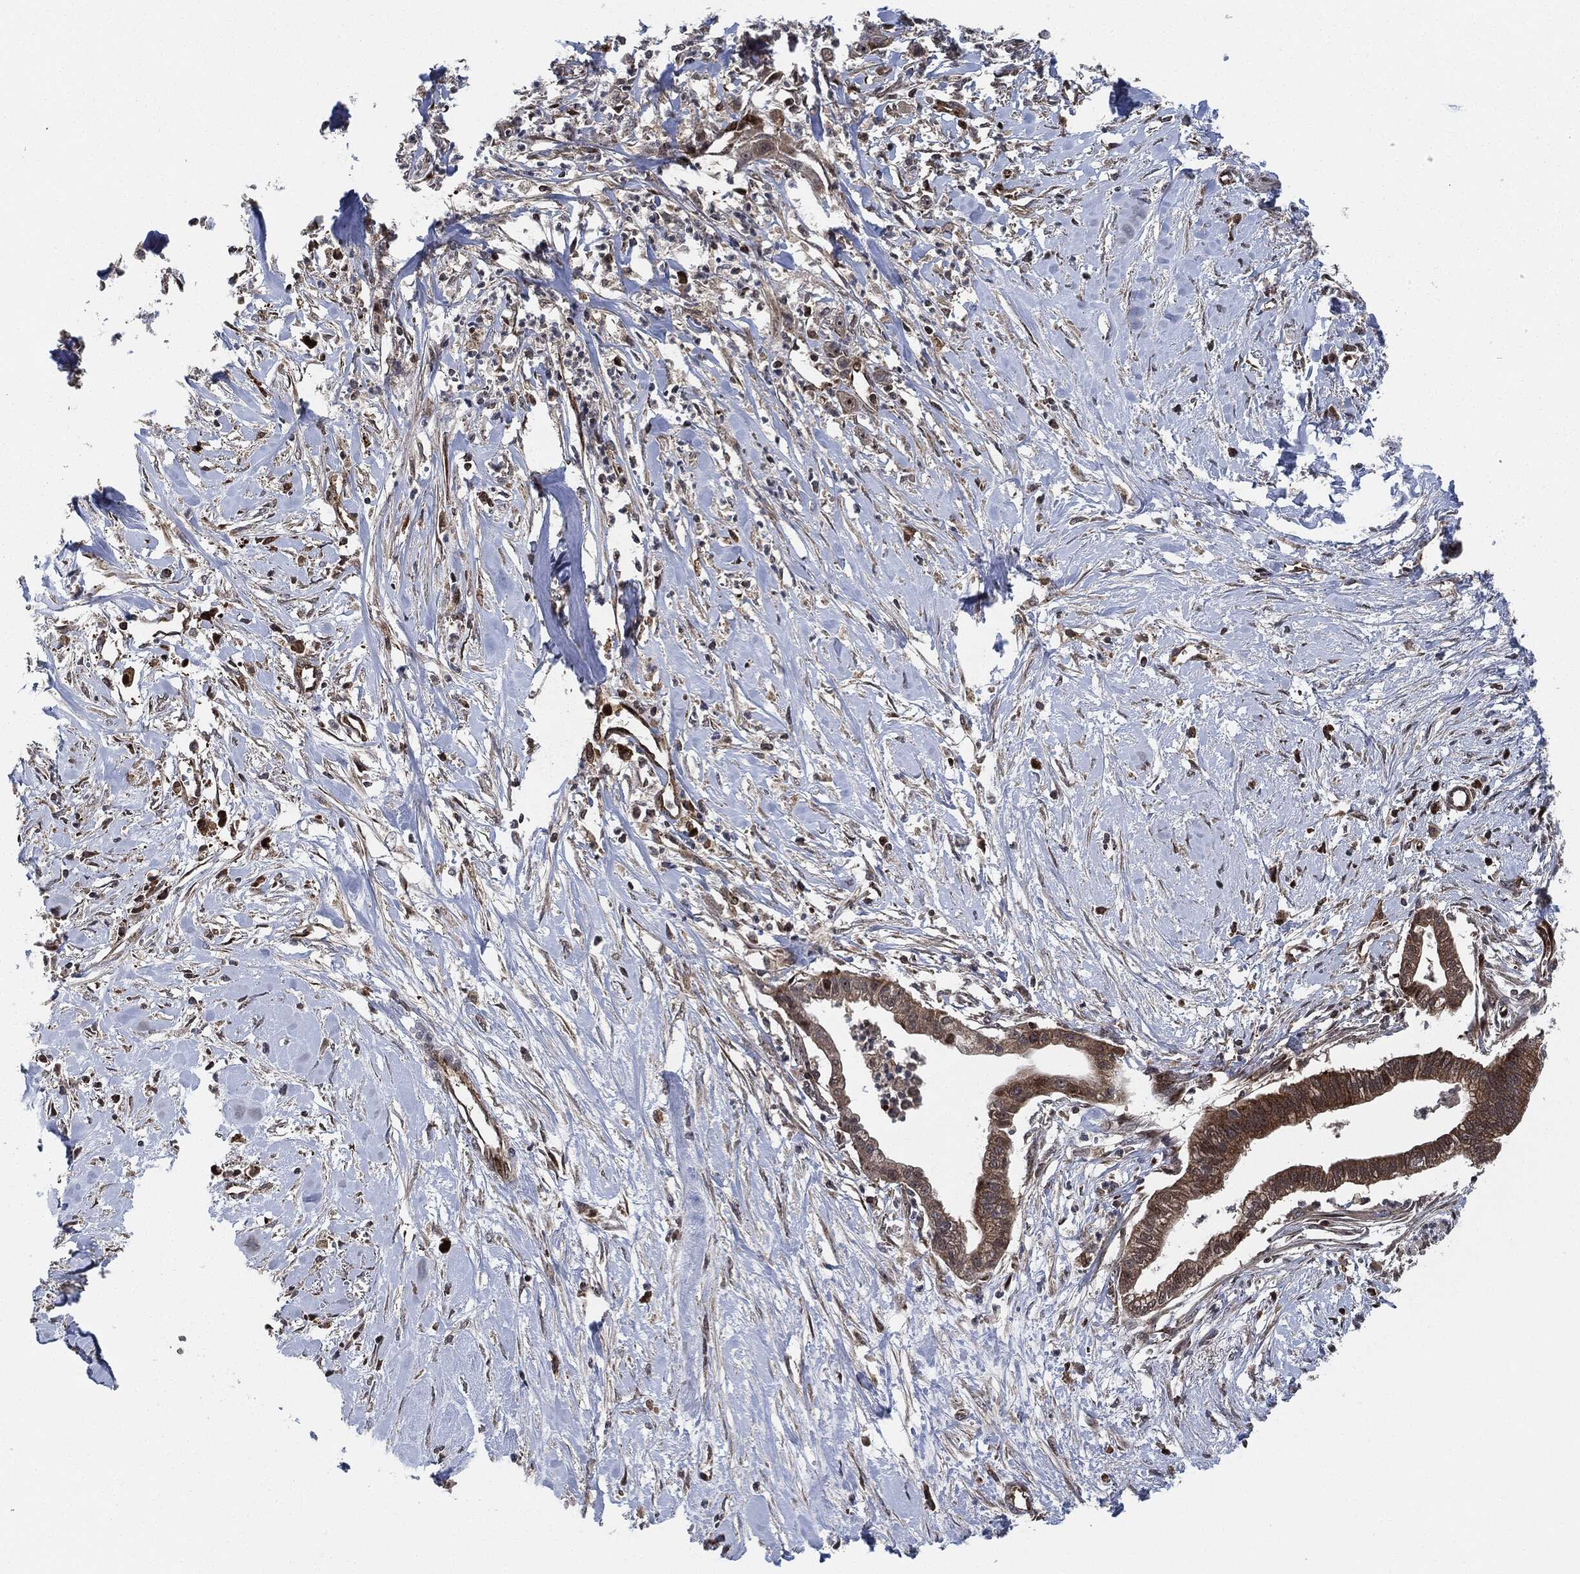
{"staining": {"intensity": "moderate", "quantity": ">75%", "location": "cytoplasmic/membranous"}, "tissue": "pancreatic cancer", "cell_type": "Tumor cells", "image_type": "cancer", "snomed": [{"axis": "morphology", "description": "Normal tissue, NOS"}, {"axis": "morphology", "description": "Adenocarcinoma, NOS"}, {"axis": "topography", "description": "Pancreas"}], "caption": "Adenocarcinoma (pancreatic) tissue exhibits moderate cytoplasmic/membranous expression in about >75% of tumor cells, visualized by immunohistochemistry.", "gene": "RNASEL", "patient": {"sex": "female", "age": 58}}